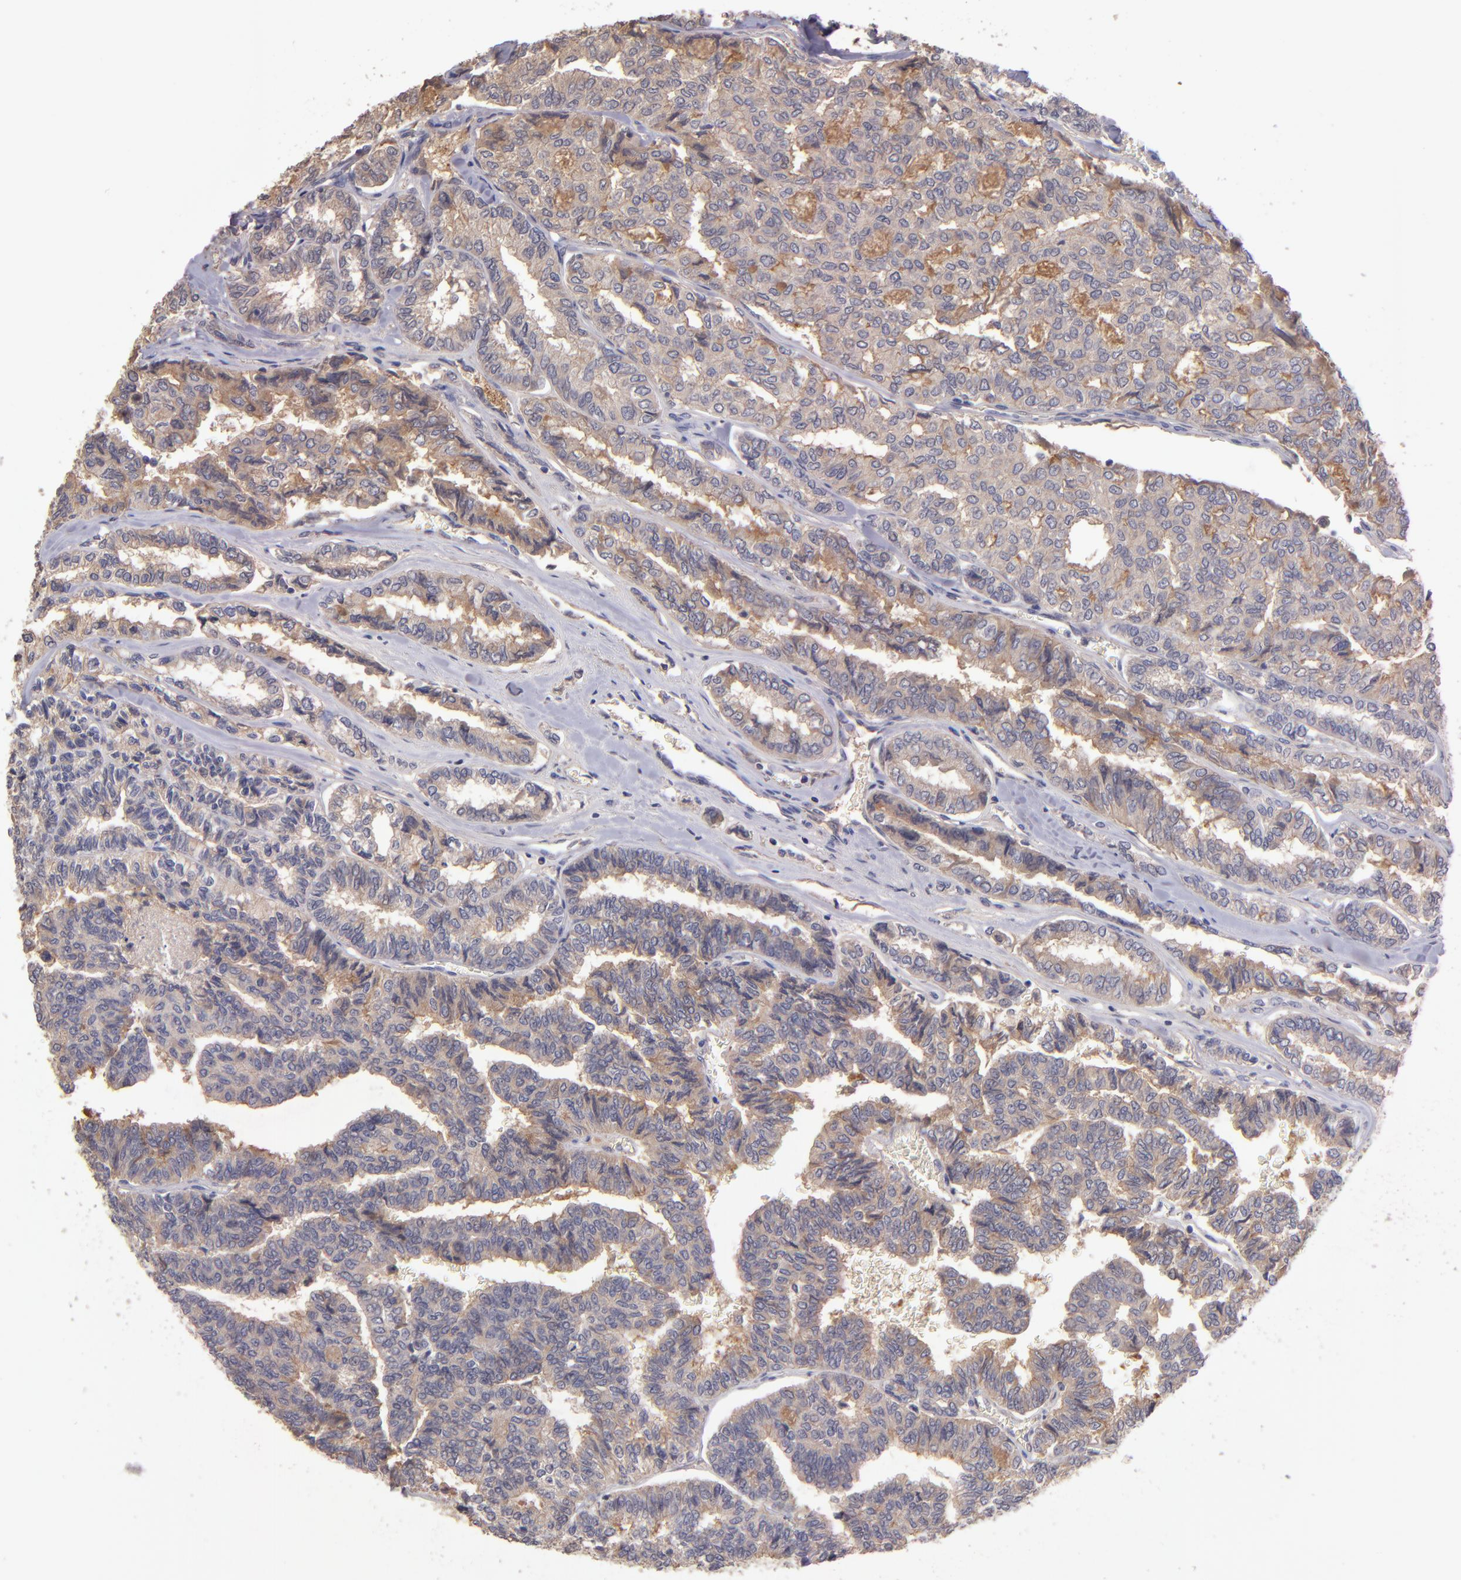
{"staining": {"intensity": "weak", "quantity": "25%-75%", "location": "cytoplasmic/membranous"}, "tissue": "thyroid cancer", "cell_type": "Tumor cells", "image_type": "cancer", "snomed": [{"axis": "morphology", "description": "Papillary adenocarcinoma, NOS"}, {"axis": "topography", "description": "Thyroid gland"}], "caption": "This histopathology image exhibits IHC staining of papillary adenocarcinoma (thyroid), with low weak cytoplasmic/membranous staining in approximately 25%-75% of tumor cells.", "gene": "GNAZ", "patient": {"sex": "female", "age": 35}}